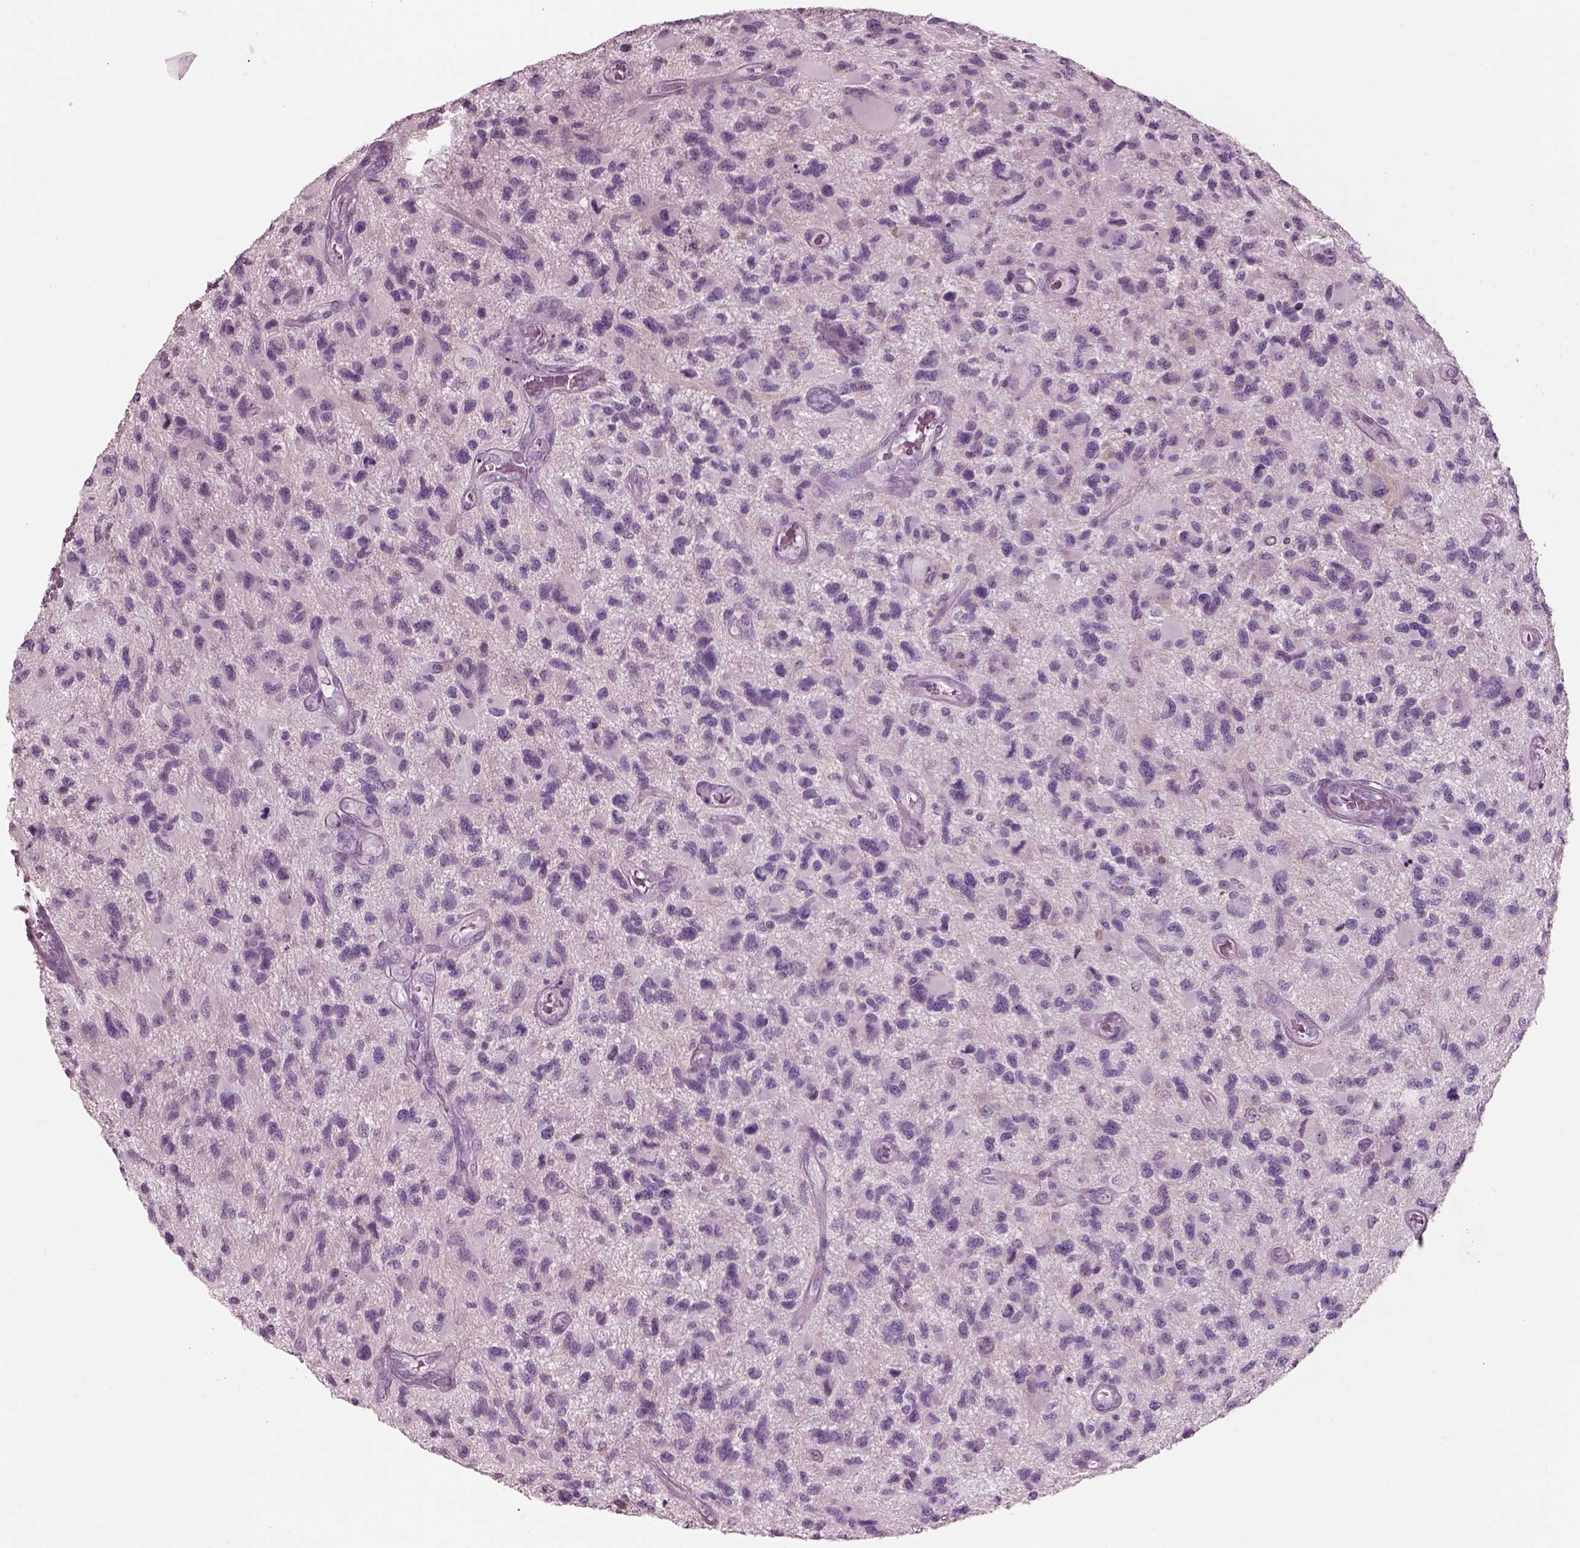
{"staining": {"intensity": "negative", "quantity": "none", "location": "none"}, "tissue": "glioma", "cell_type": "Tumor cells", "image_type": "cancer", "snomed": [{"axis": "morphology", "description": "Glioma, malignant, NOS"}, {"axis": "morphology", "description": "Glioma, malignant, High grade"}, {"axis": "topography", "description": "Brain"}], "caption": "Immunohistochemistry (IHC) photomicrograph of glioma stained for a protein (brown), which displays no positivity in tumor cells.", "gene": "SLC27A2", "patient": {"sex": "female", "age": 71}}